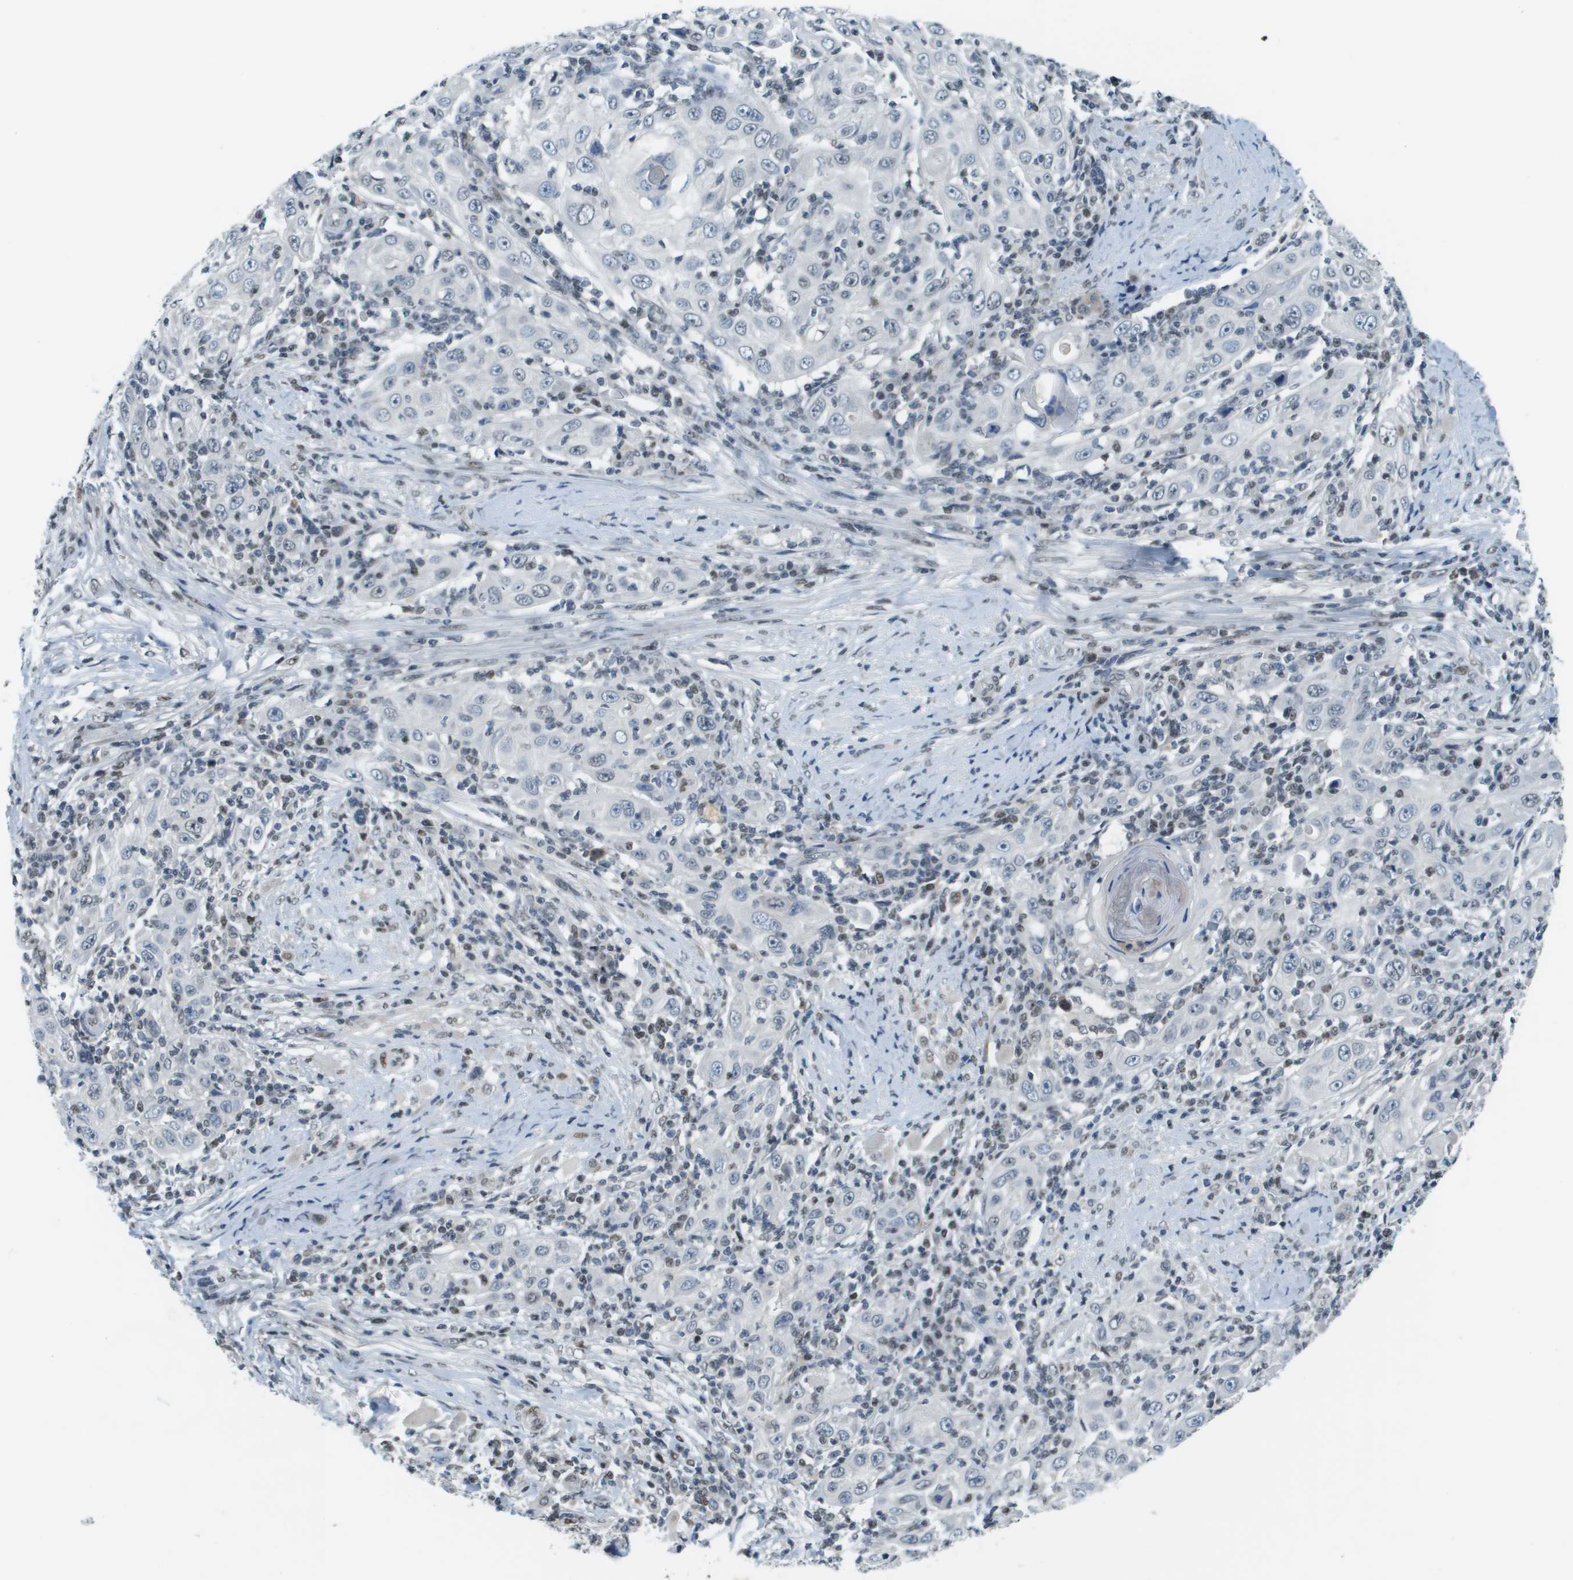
{"staining": {"intensity": "negative", "quantity": "none", "location": "none"}, "tissue": "skin cancer", "cell_type": "Tumor cells", "image_type": "cancer", "snomed": [{"axis": "morphology", "description": "Squamous cell carcinoma, NOS"}, {"axis": "topography", "description": "Skin"}], "caption": "Immunohistochemical staining of squamous cell carcinoma (skin) displays no significant positivity in tumor cells. (DAB immunohistochemistry (IHC), high magnification).", "gene": "CBX5", "patient": {"sex": "female", "age": 88}}